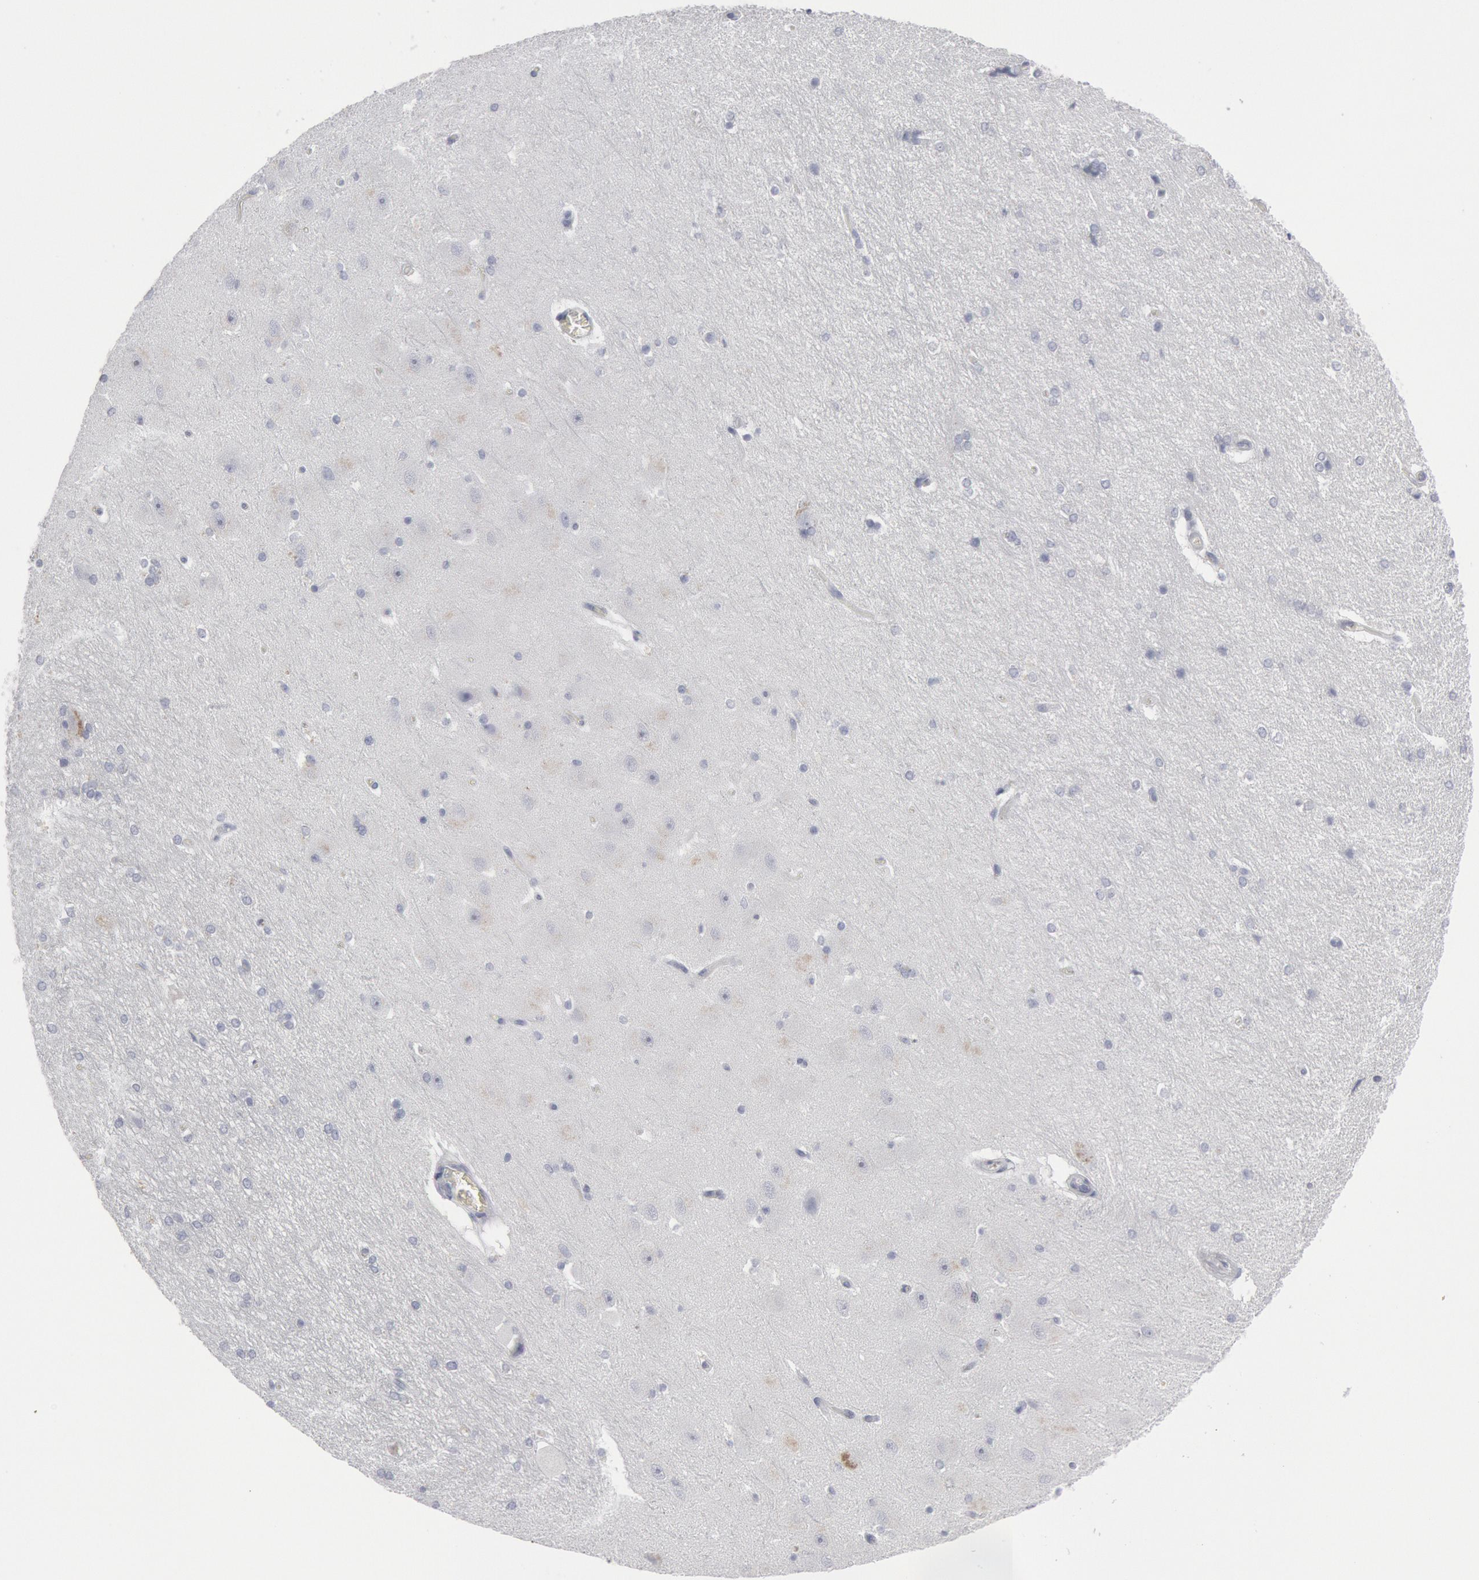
{"staining": {"intensity": "negative", "quantity": "none", "location": "none"}, "tissue": "hippocampus", "cell_type": "Glial cells", "image_type": "normal", "snomed": [{"axis": "morphology", "description": "Normal tissue, NOS"}, {"axis": "topography", "description": "Hippocampus"}], "caption": "IHC photomicrograph of benign human hippocampus stained for a protein (brown), which reveals no staining in glial cells.", "gene": "DMC1", "patient": {"sex": "female", "age": 19}}